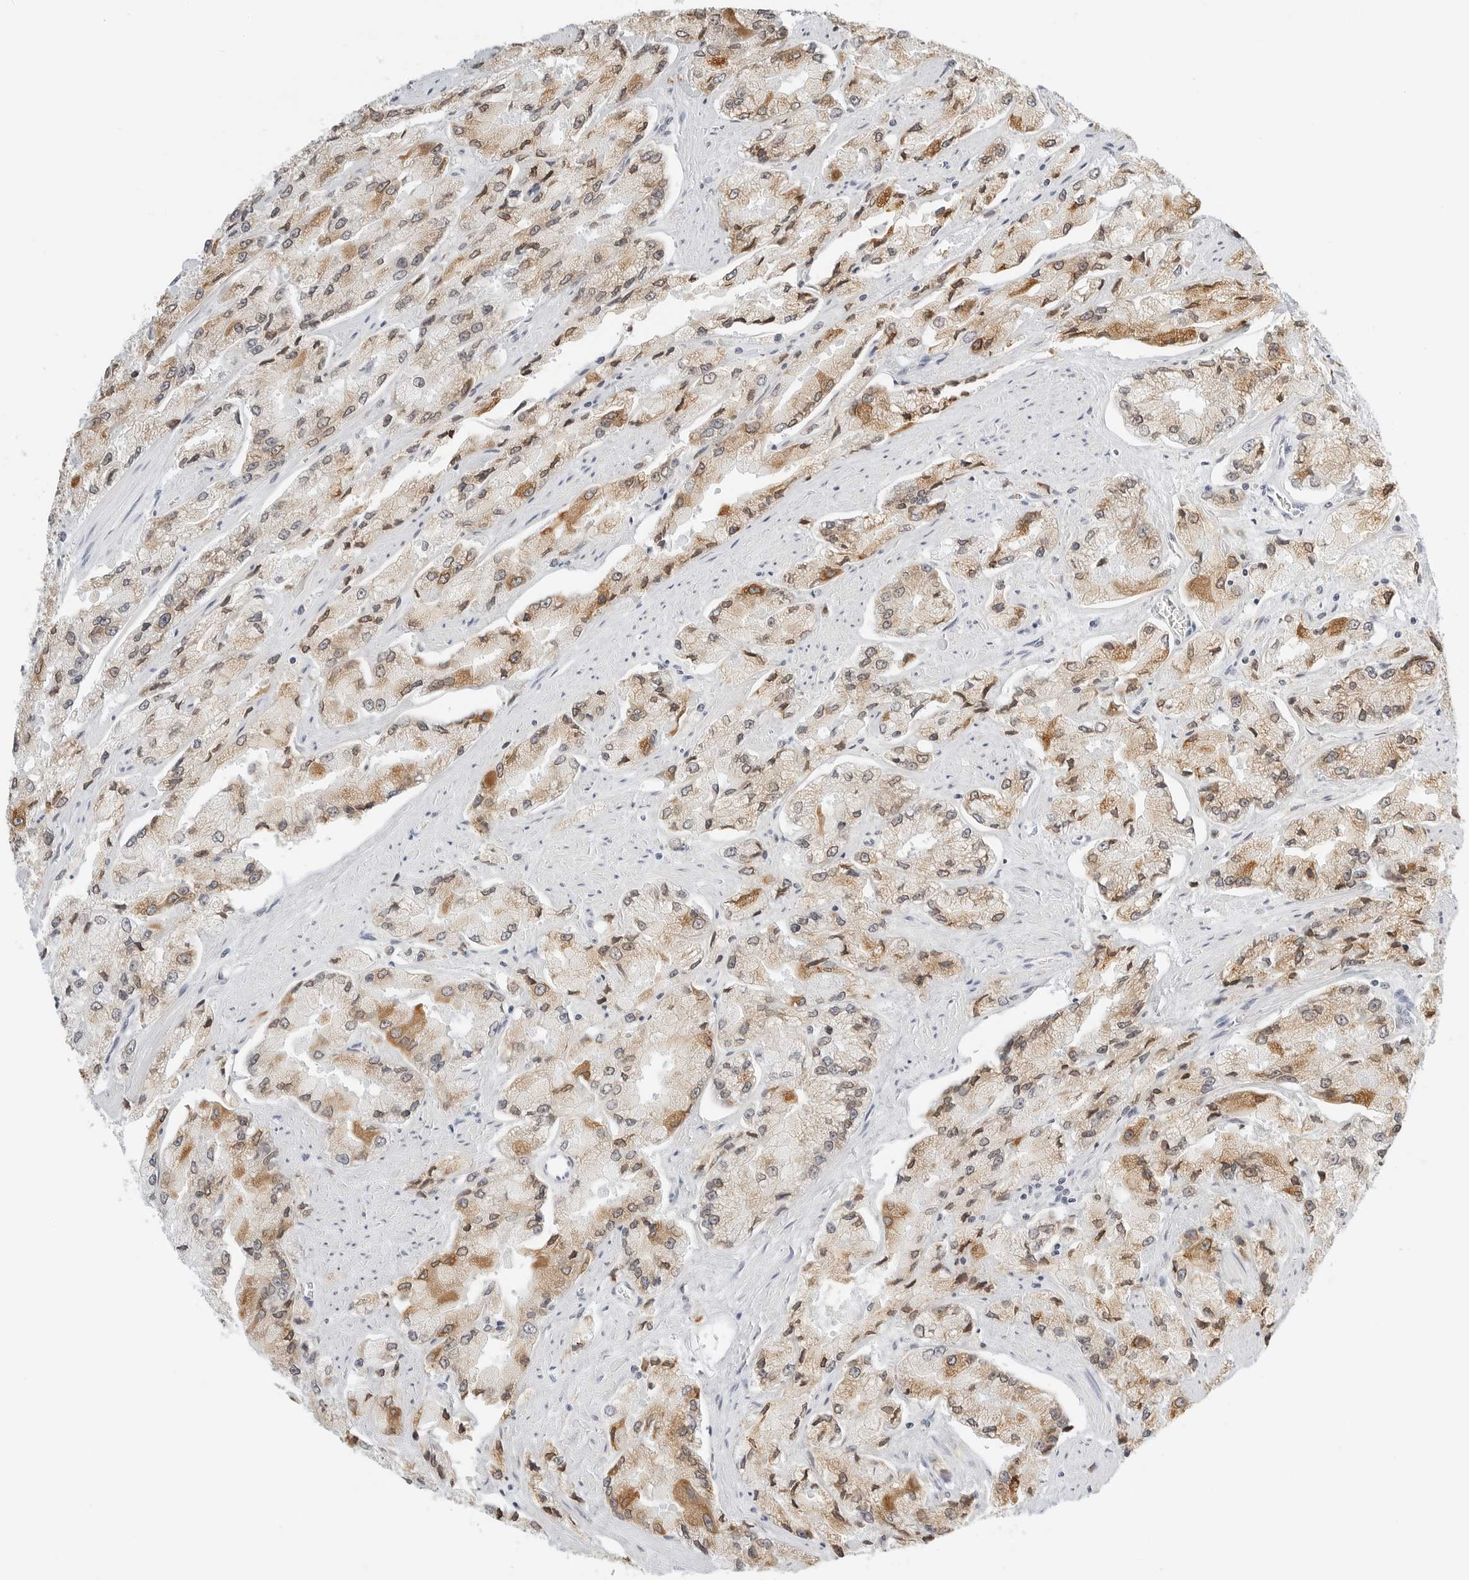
{"staining": {"intensity": "moderate", "quantity": "<25%", "location": "cytoplasmic/membranous"}, "tissue": "prostate cancer", "cell_type": "Tumor cells", "image_type": "cancer", "snomed": [{"axis": "morphology", "description": "Adenocarcinoma, High grade"}, {"axis": "topography", "description": "Prostate"}], "caption": "DAB immunohistochemical staining of human prostate adenocarcinoma (high-grade) exhibits moderate cytoplasmic/membranous protein staining in approximately <25% of tumor cells.", "gene": "THEM4", "patient": {"sex": "male", "age": 58}}